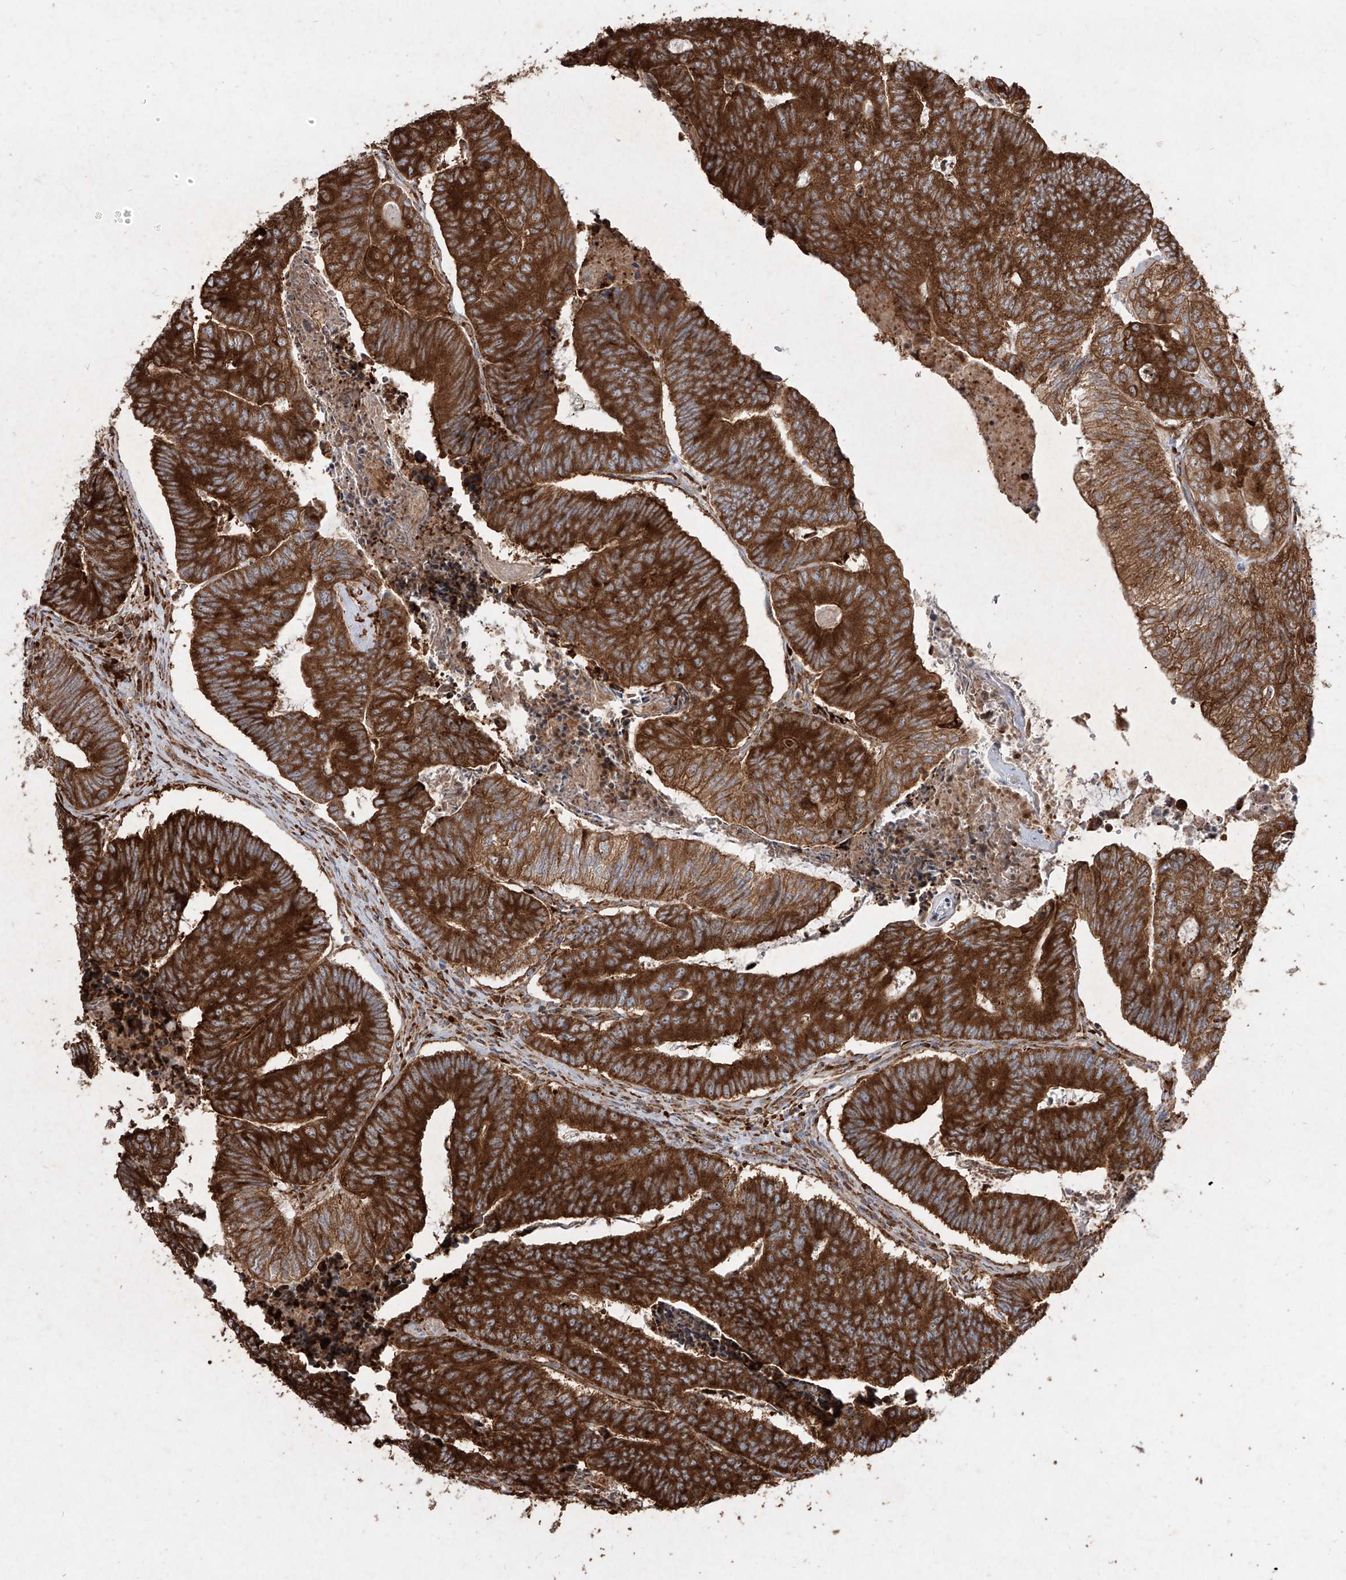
{"staining": {"intensity": "strong", "quantity": ">75%", "location": "cytoplasmic/membranous"}, "tissue": "colorectal cancer", "cell_type": "Tumor cells", "image_type": "cancer", "snomed": [{"axis": "morphology", "description": "Adenocarcinoma, NOS"}, {"axis": "topography", "description": "Colon"}], "caption": "Immunohistochemical staining of human colorectal cancer (adenocarcinoma) exhibits strong cytoplasmic/membranous protein positivity in about >75% of tumor cells.", "gene": "RPS25", "patient": {"sex": "female", "age": 67}}